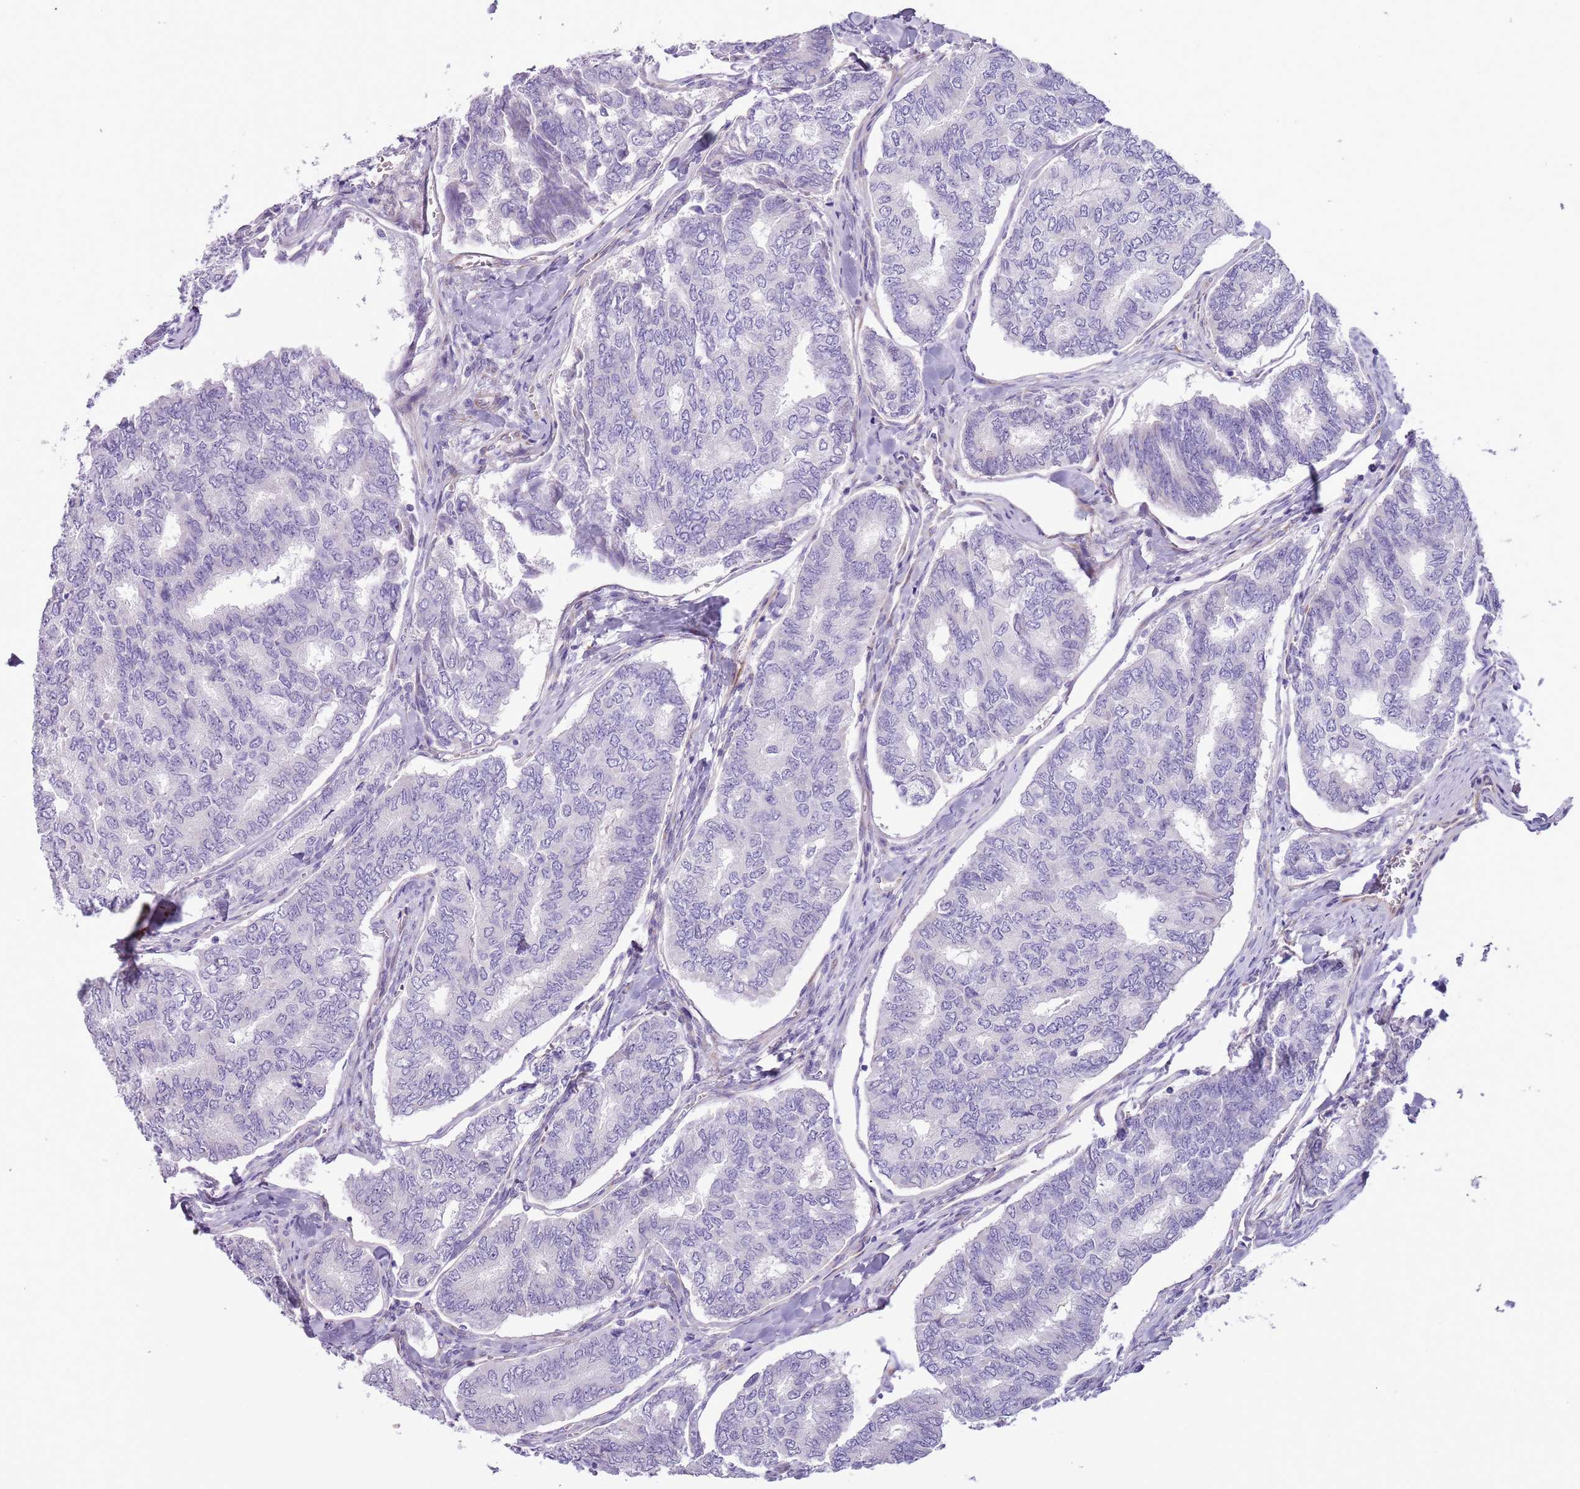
{"staining": {"intensity": "negative", "quantity": "none", "location": "none"}, "tissue": "thyroid cancer", "cell_type": "Tumor cells", "image_type": "cancer", "snomed": [{"axis": "morphology", "description": "Papillary adenocarcinoma, NOS"}, {"axis": "topography", "description": "Thyroid gland"}], "caption": "Micrograph shows no protein positivity in tumor cells of thyroid papillary adenocarcinoma tissue.", "gene": "MRPL32", "patient": {"sex": "female", "age": 35}}